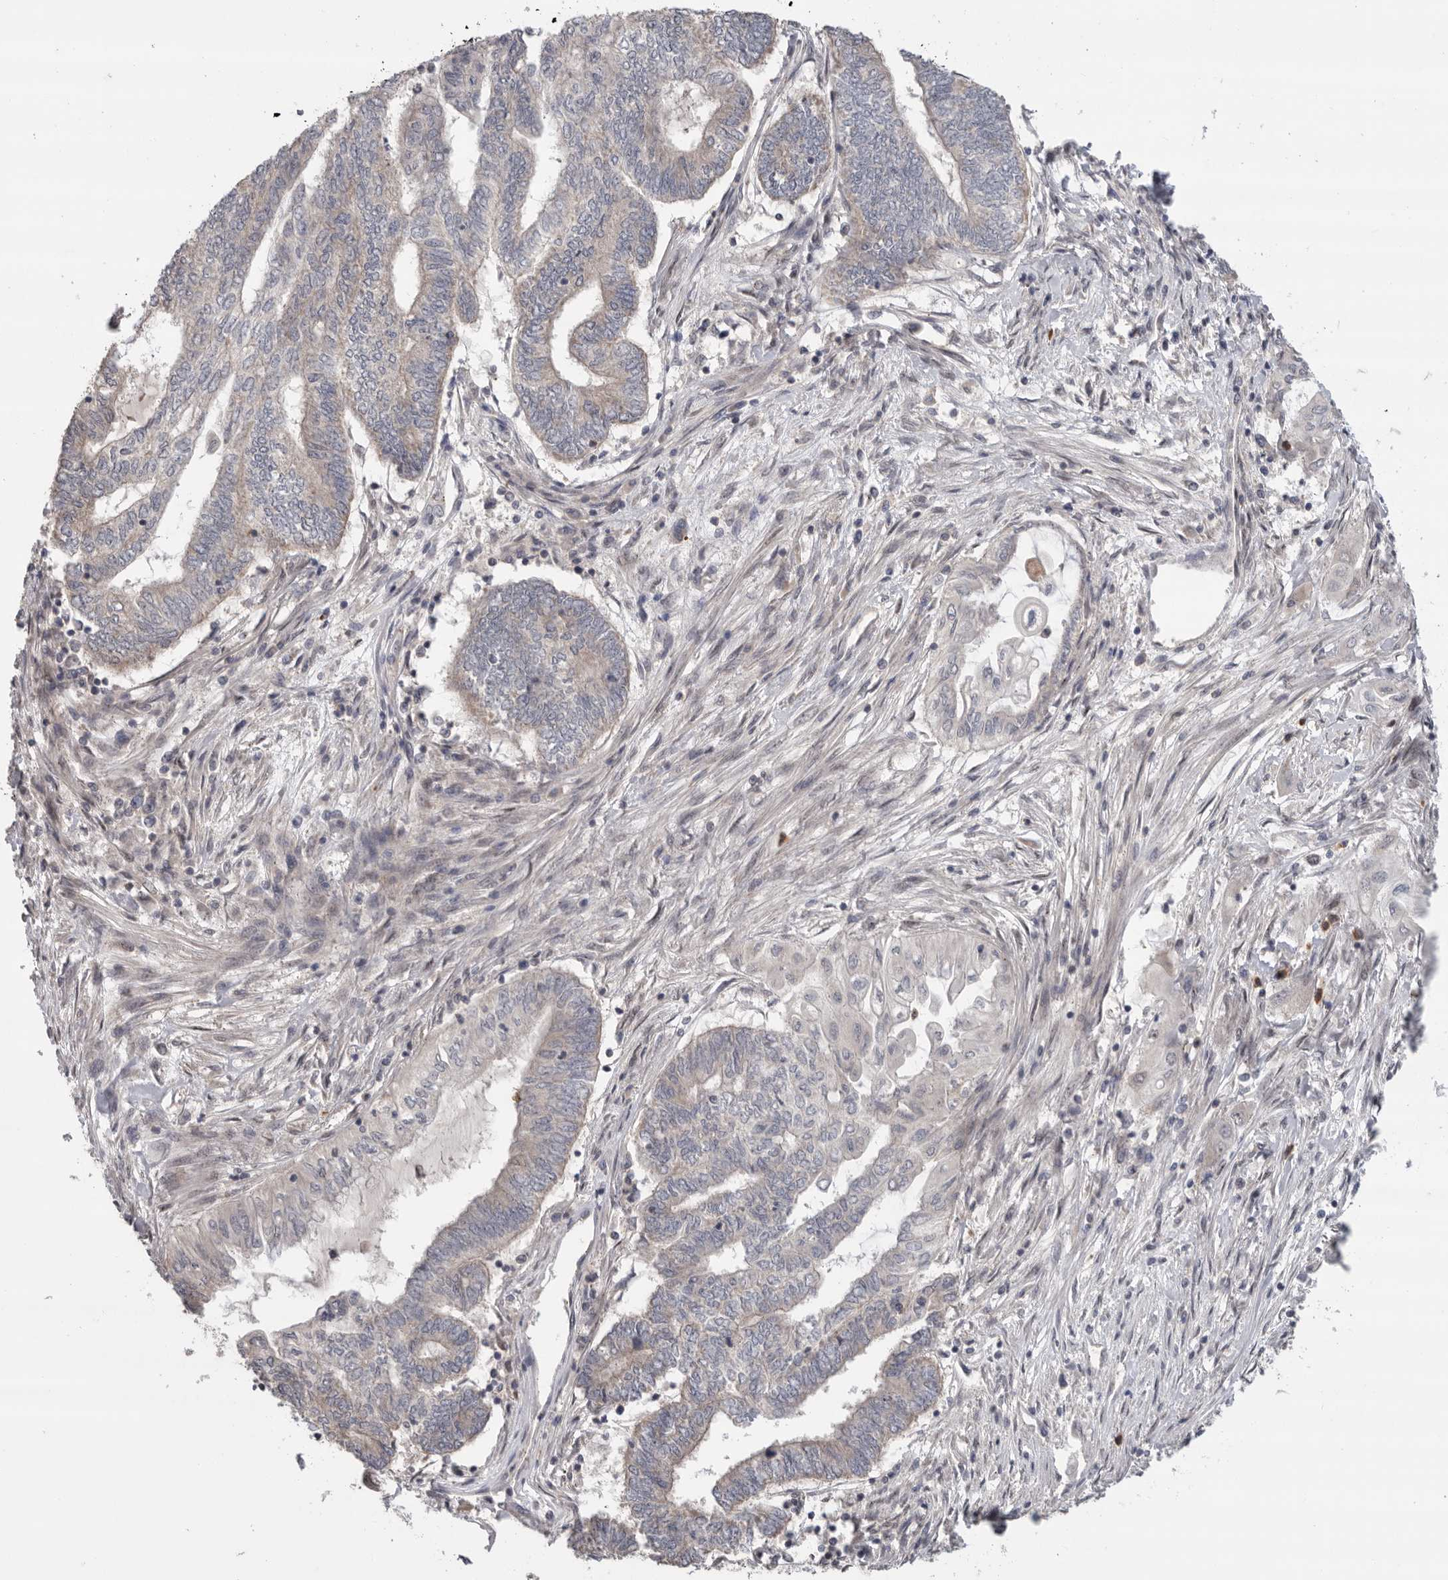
{"staining": {"intensity": "weak", "quantity": "<25%", "location": "cytoplasmic/membranous"}, "tissue": "endometrial cancer", "cell_type": "Tumor cells", "image_type": "cancer", "snomed": [{"axis": "morphology", "description": "Adenocarcinoma, NOS"}, {"axis": "topography", "description": "Uterus"}, {"axis": "topography", "description": "Endometrium"}], "caption": "Endometrial cancer was stained to show a protein in brown. There is no significant staining in tumor cells.", "gene": "KLK5", "patient": {"sex": "female", "age": 70}}